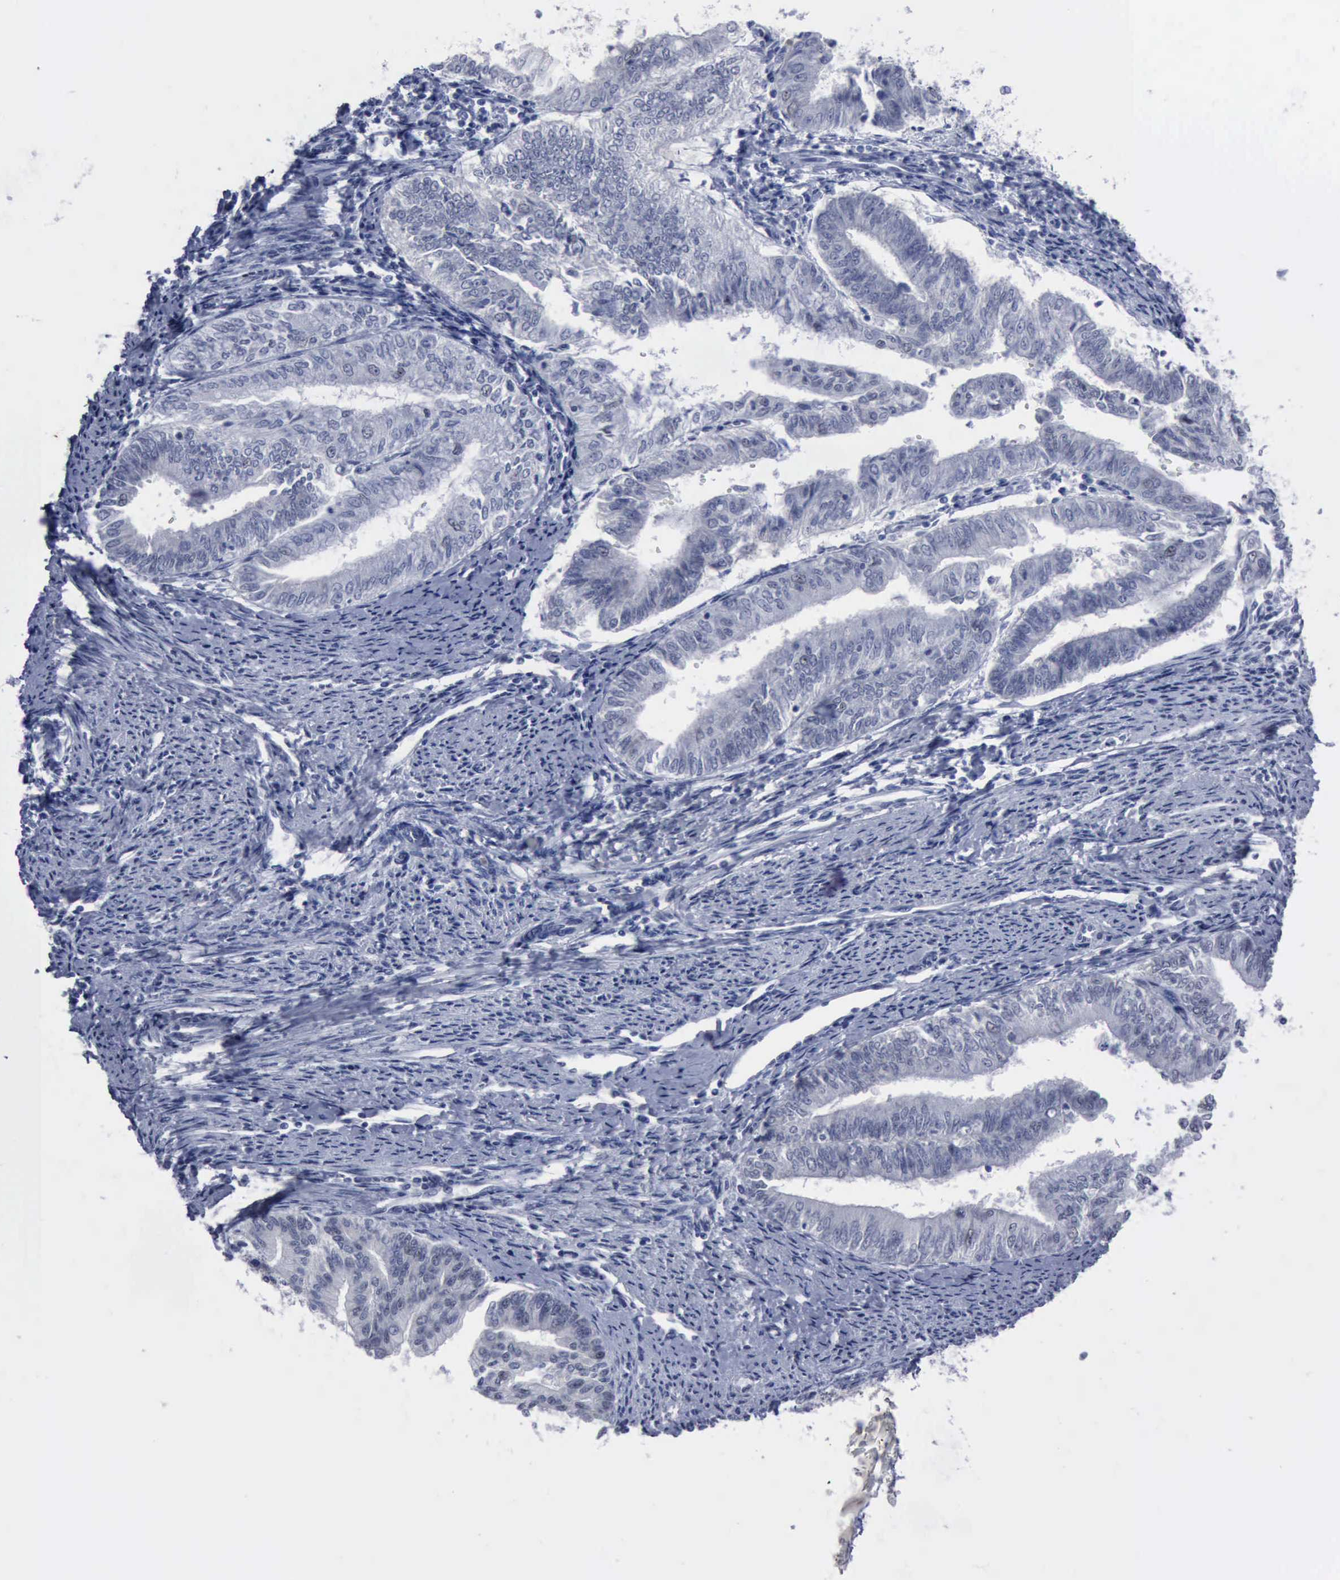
{"staining": {"intensity": "negative", "quantity": "none", "location": "none"}, "tissue": "endometrial cancer", "cell_type": "Tumor cells", "image_type": "cancer", "snomed": [{"axis": "morphology", "description": "Adenocarcinoma, NOS"}, {"axis": "topography", "description": "Endometrium"}], "caption": "Immunohistochemistry (IHC) histopathology image of neoplastic tissue: adenocarcinoma (endometrial) stained with DAB exhibits no significant protein staining in tumor cells. (Immunohistochemistry, brightfield microscopy, high magnification).", "gene": "BRD1", "patient": {"sex": "female", "age": 66}}